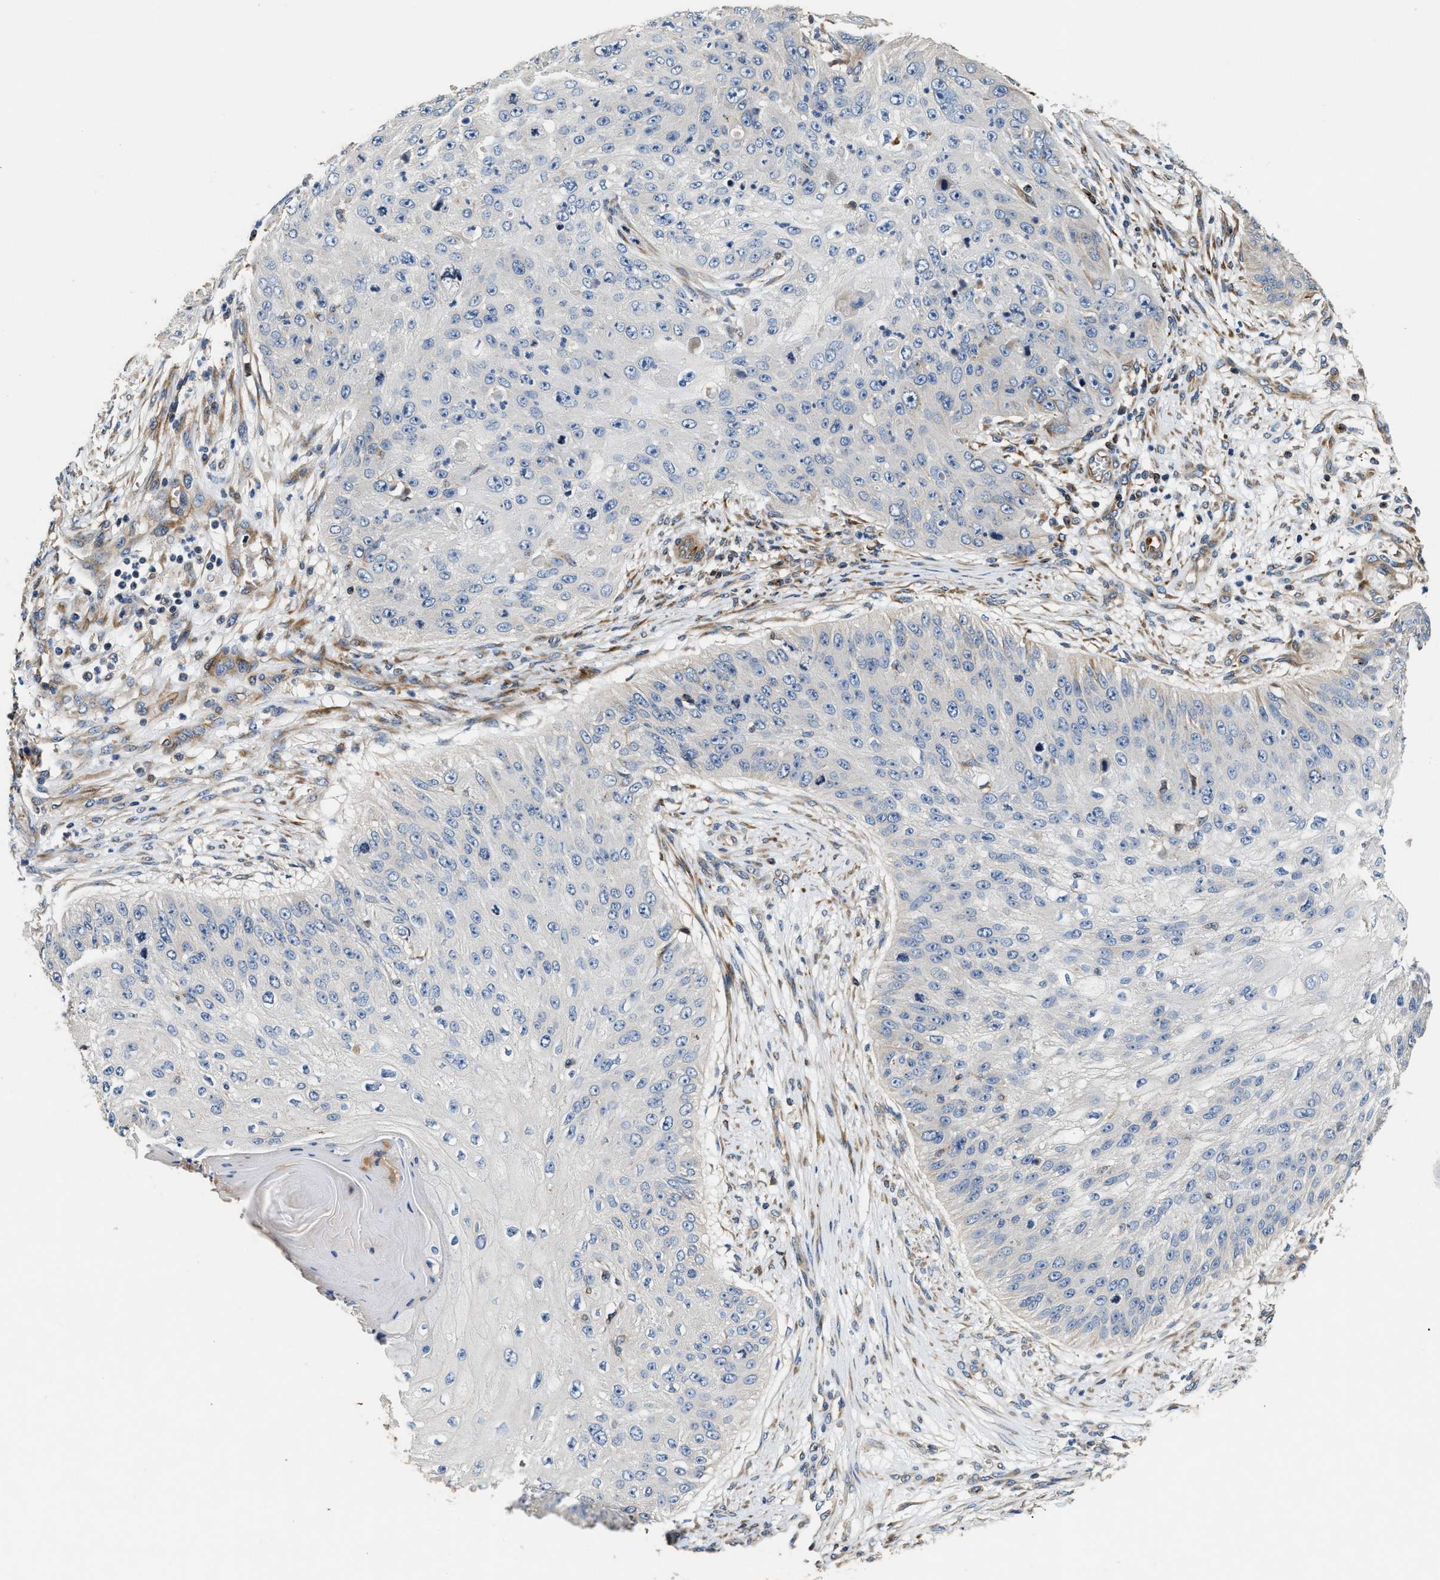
{"staining": {"intensity": "negative", "quantity": "none", "location": "none"}, "tissue": "skin cancer", "cell_type": "Tumor cells", "image_type": "cancer", "snomed": [{"axis": "morphology", "description": "Squamous cell carcinoma, NOS"}, {"axis": "topography", "description": "Skin"}], "caption": "The micrograph displays no significant staining in tumor cells of skin cancer. (DAB immunohistochemistry, high magnification).", "gene": "IL17RC", "patient": {"sex": "female", "age": 80}}